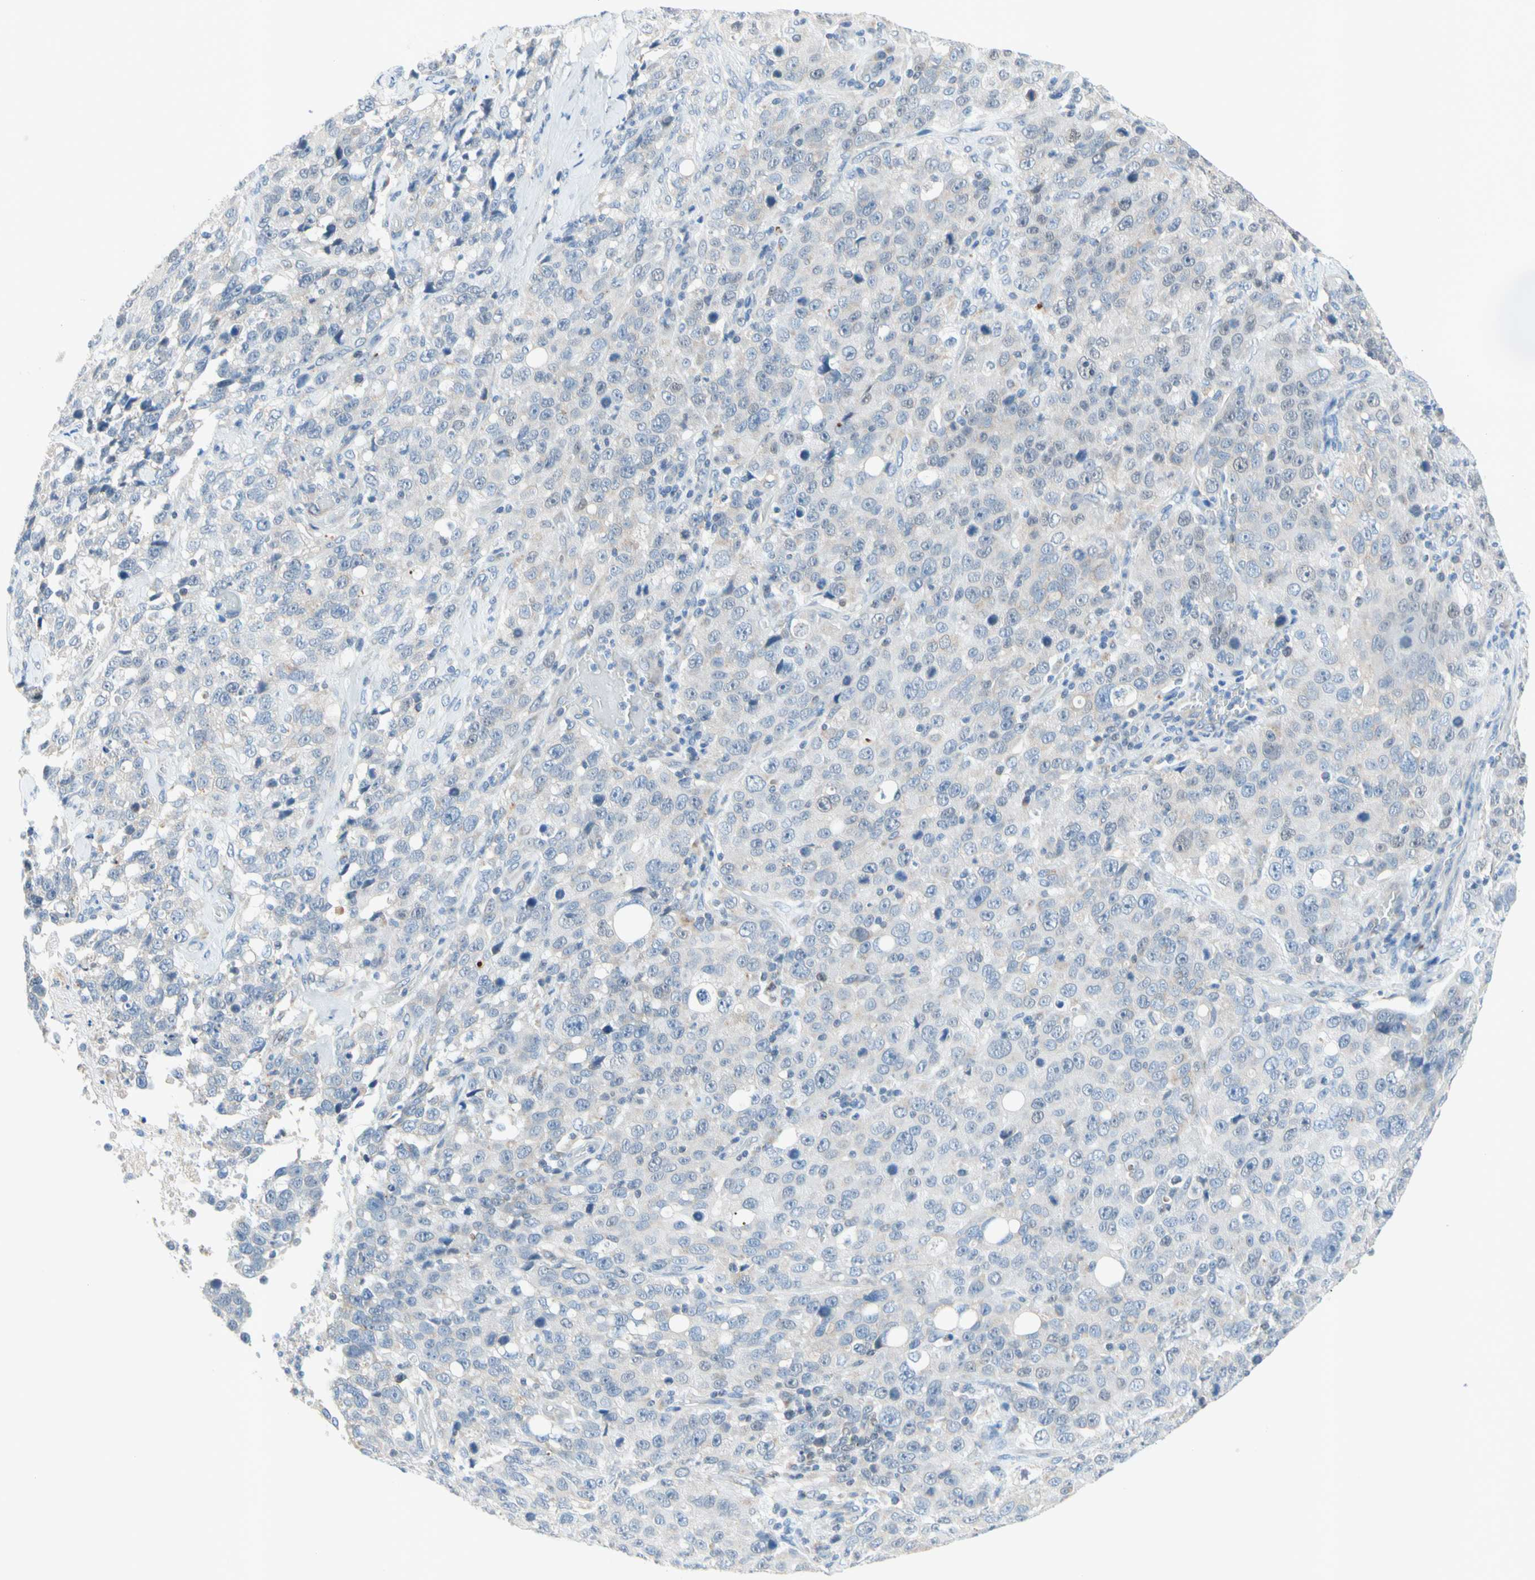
{"staining": {"intensity": "weak", "quantity": "25%-75%", "location": "cytoplasmic/membranous"}, "tissue": "stomach cancer", "cell_type": "Tumor cells", "image_type": "cancer", "snomed": [{"axis": "morphology", "description": "Normal tissue, NOS"}, {"axis": "morphology", "description": "Adenocarcinoma, NOS"}, {"axis": "topography", "description": "Stomach"}], "caption": "Immunohistochemical staining of human stomach adenocarcinoma shows weak cytoplasmic/membranous protein positivity in approximately 25%-75% of tumor cells. (Stains: DAB in brown, nuclei in blue, Microscopy: brightfield microscopy at high magnification).", "gene": "MFF", "patient": {"sex": "male", "age": 48}}